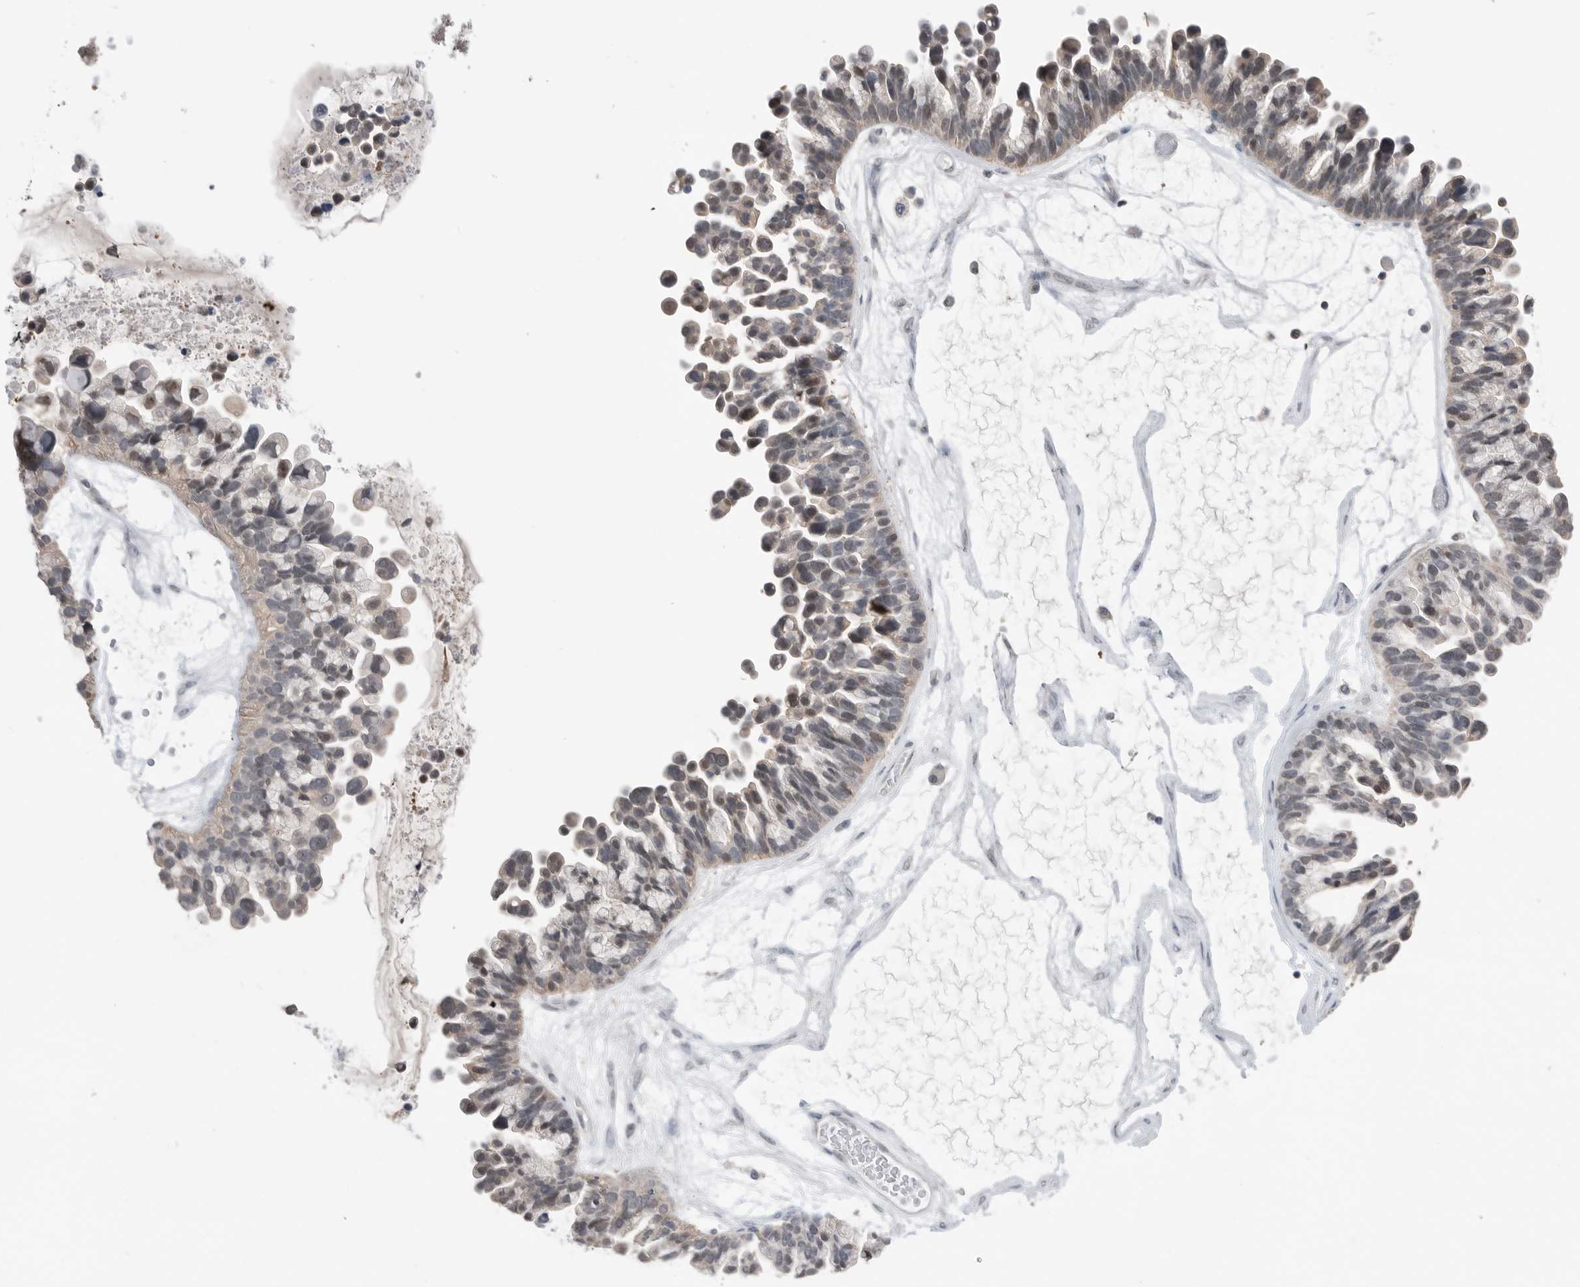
{"staining": {"intensity": "weak", "quantity": "<25%", "location": "cytoplasmic/membranous,nuclear"}, "tissue": "ovarian cancer", "cell_type": "Tumor cells", "image_type": "cancer", "snomed": [{"axis": "morphology", "description": "Cystadenocarcinoma, serous, NOS"}, {"axis": "topography", "description": "Ovary"}], "caption": "The photomicrograph displays no staining of tumor cells in ovarian cancer (serous cystadenocarcinoma). (DAB IHC, high magnification).", "gene": "PEAK1", "patient": {"sex": "female", "age": 56}}